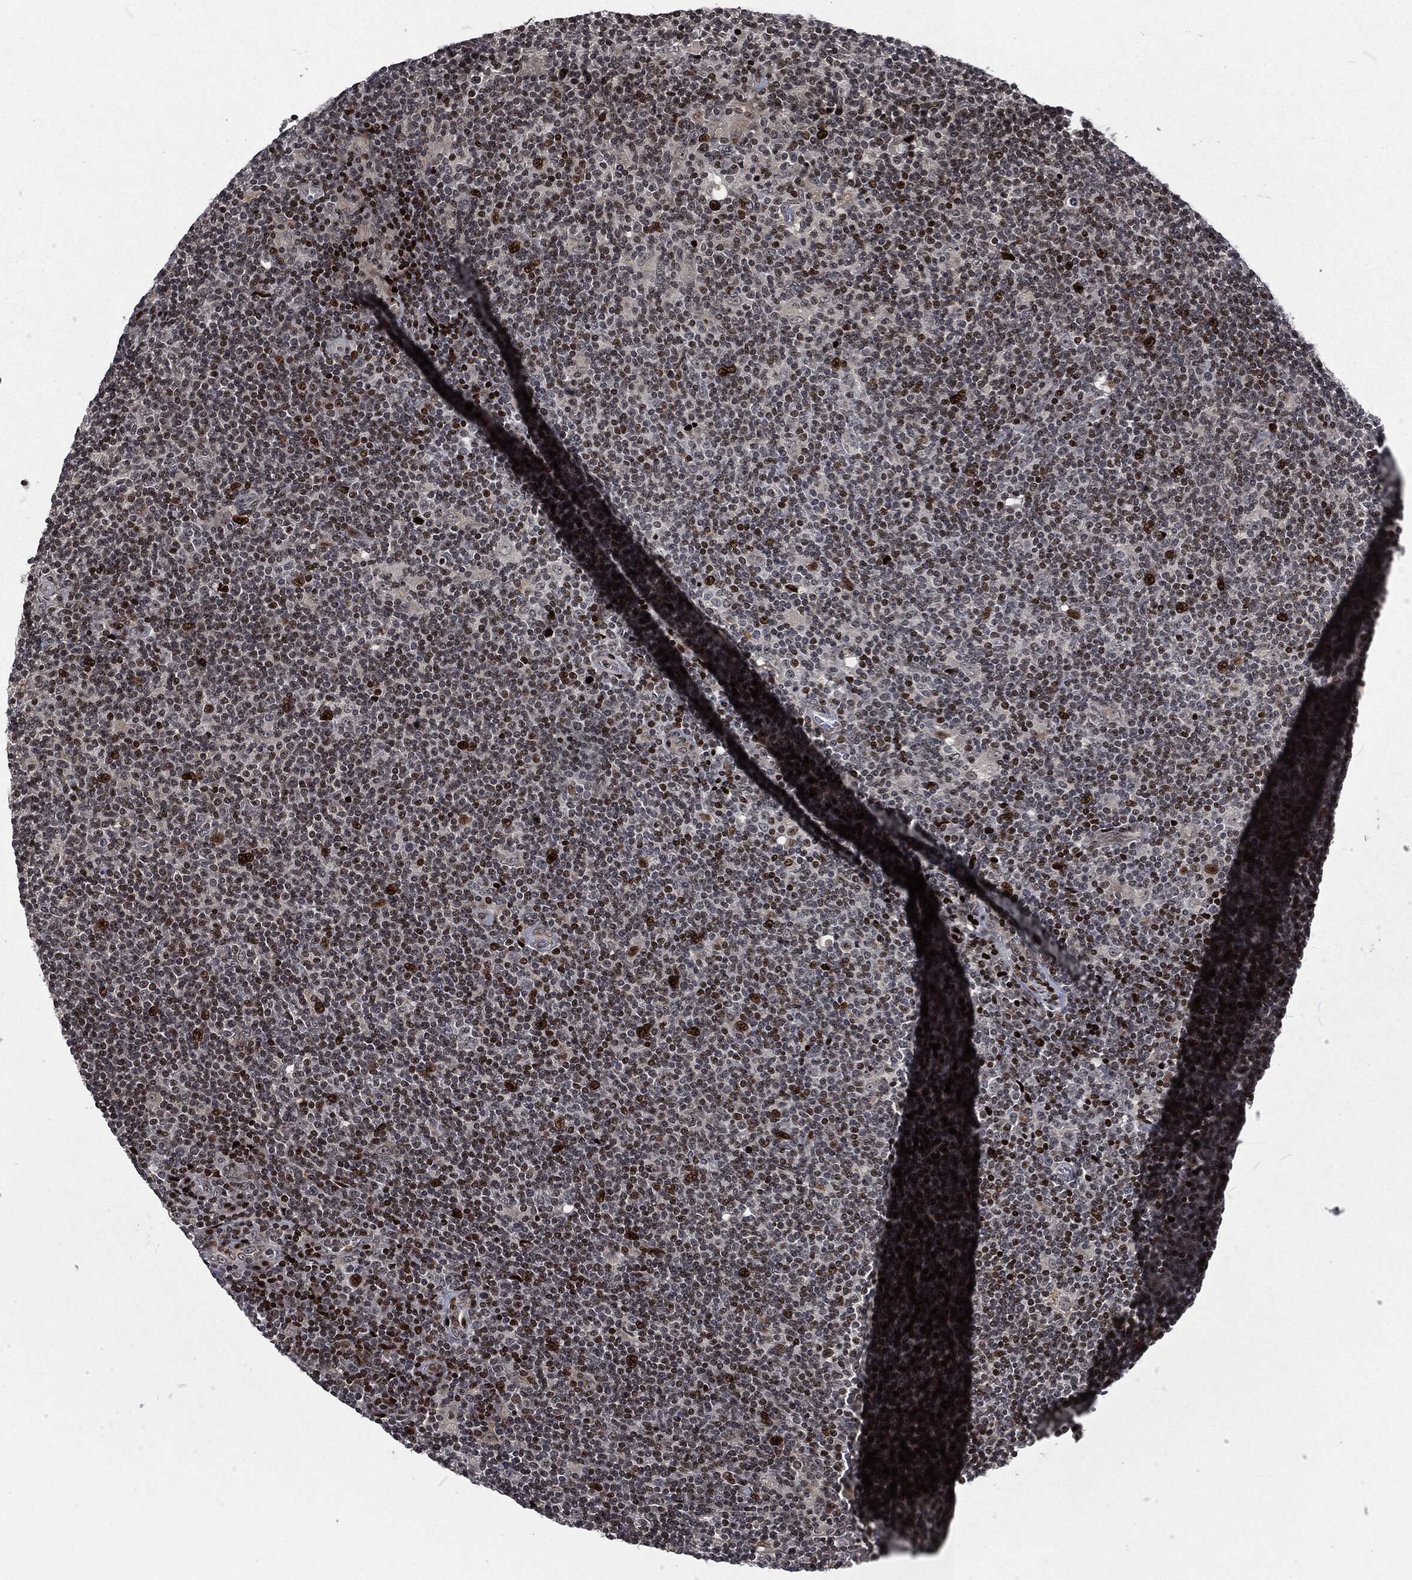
{"staining": {"intensity": "negative", "quantity": "none", "location": "none"}, "tissue": "lymphoma", "cell_type": "Tumor cells", "image_type": "cancer", "snomed": [{"axis": "morphology", "description": "Hodgkin's disease, NOS"}, {"axis": "topography", "description": "Lymph node"}], "caption": "DAB (3,3'-diaminobenzidine) immunohistochemical staining of Hodgkin's disease displays no significant staining in tumor cells.", "gene": "EGFR", "patient": {"sex": "male", "age": 40}}